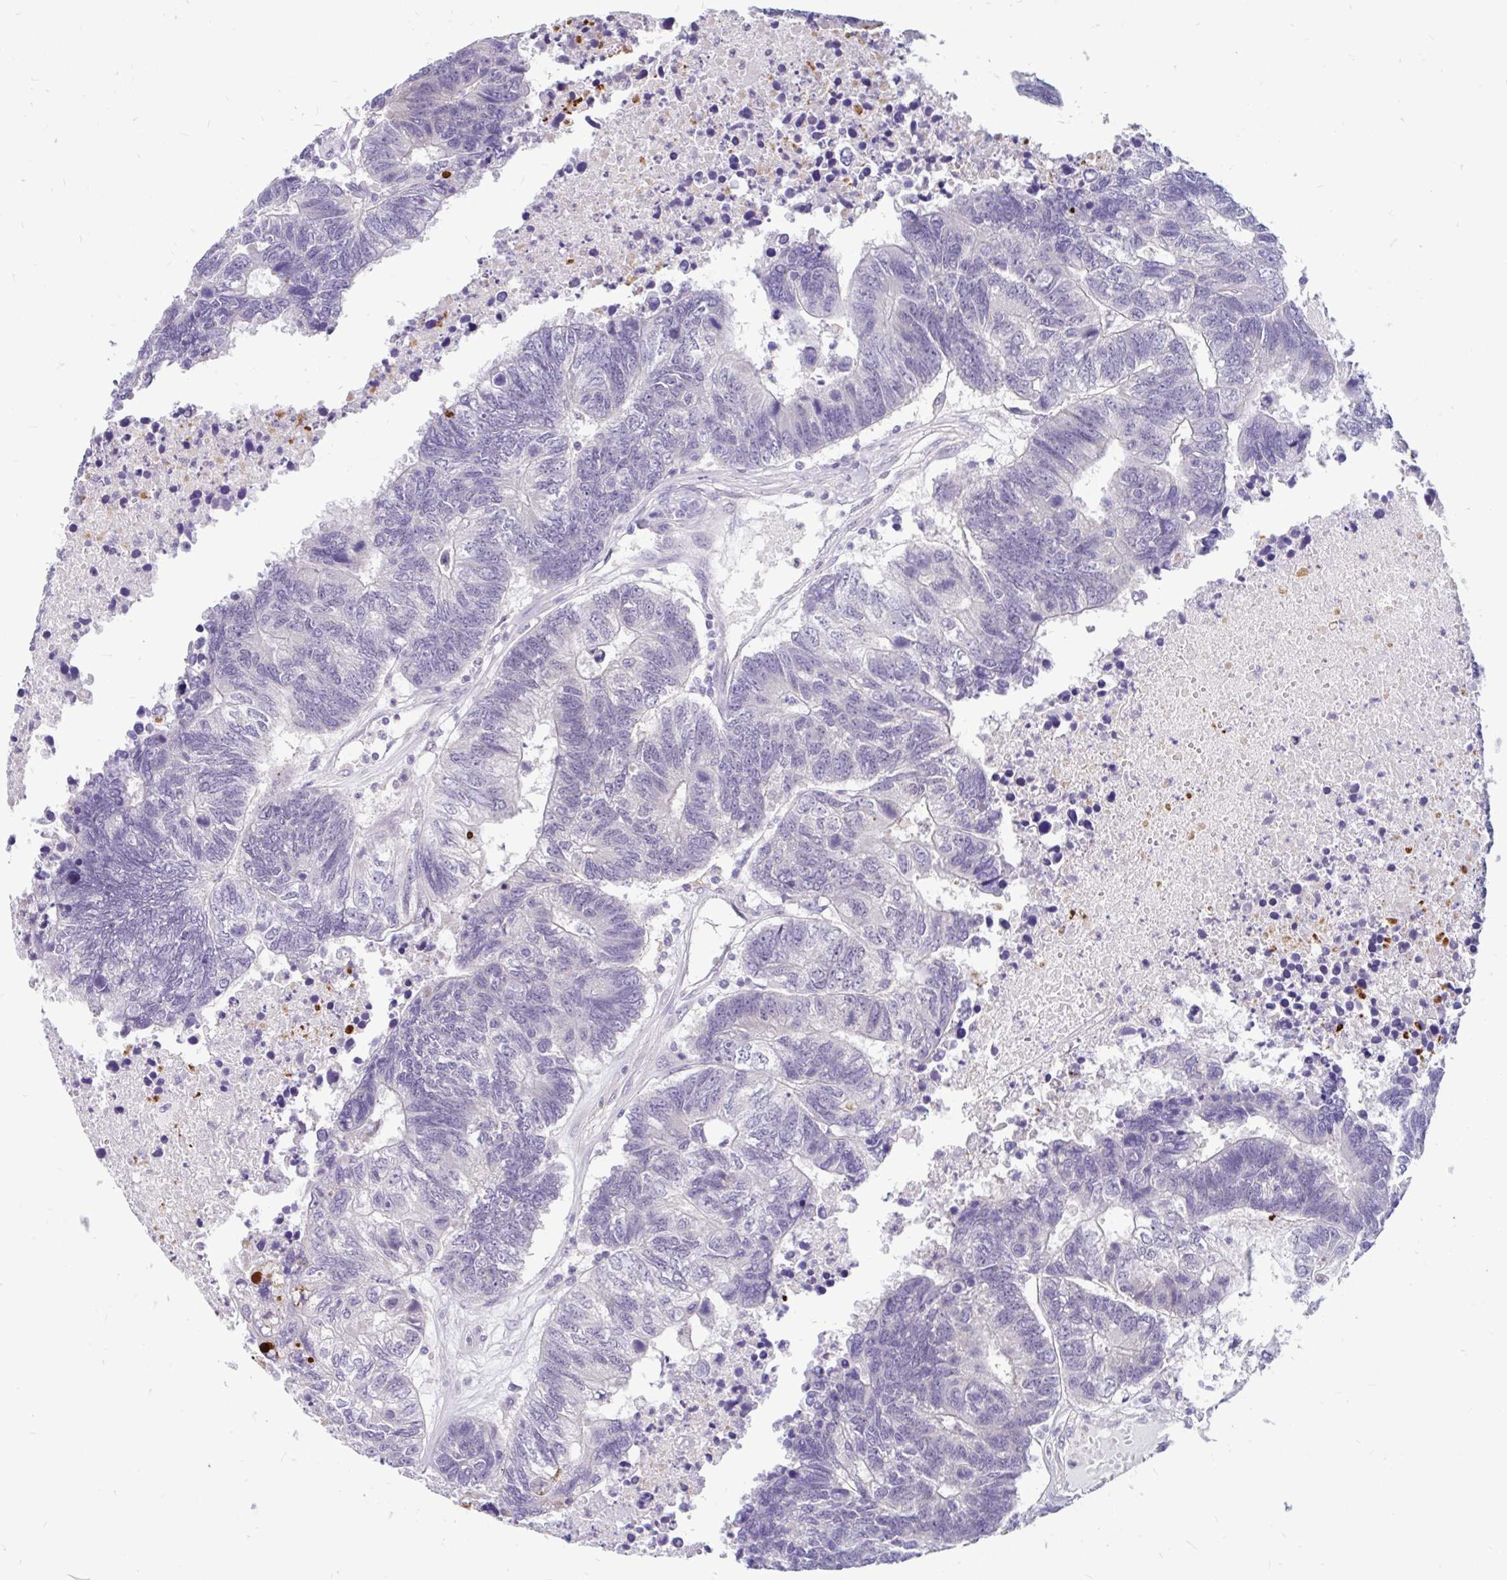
{"staining": {"intensity": "negative", "quantity": "none", "location": "none"}, "tissue": "colorectal cancer", "cell_type": "Tumor cells", "image_type": "cancer", "snomed": [{"axis": "morphology", "description": "Adenocarcinoma, NOS"}, {"axis": "topography", "description": "Colon"}], "caption": "Histopathology image shows no protein positivity in tumor cells of colorectal adenocarcinoma tissue.", "gene": "KIAA2013", "patient": {"sex": "female", "age": 48}}